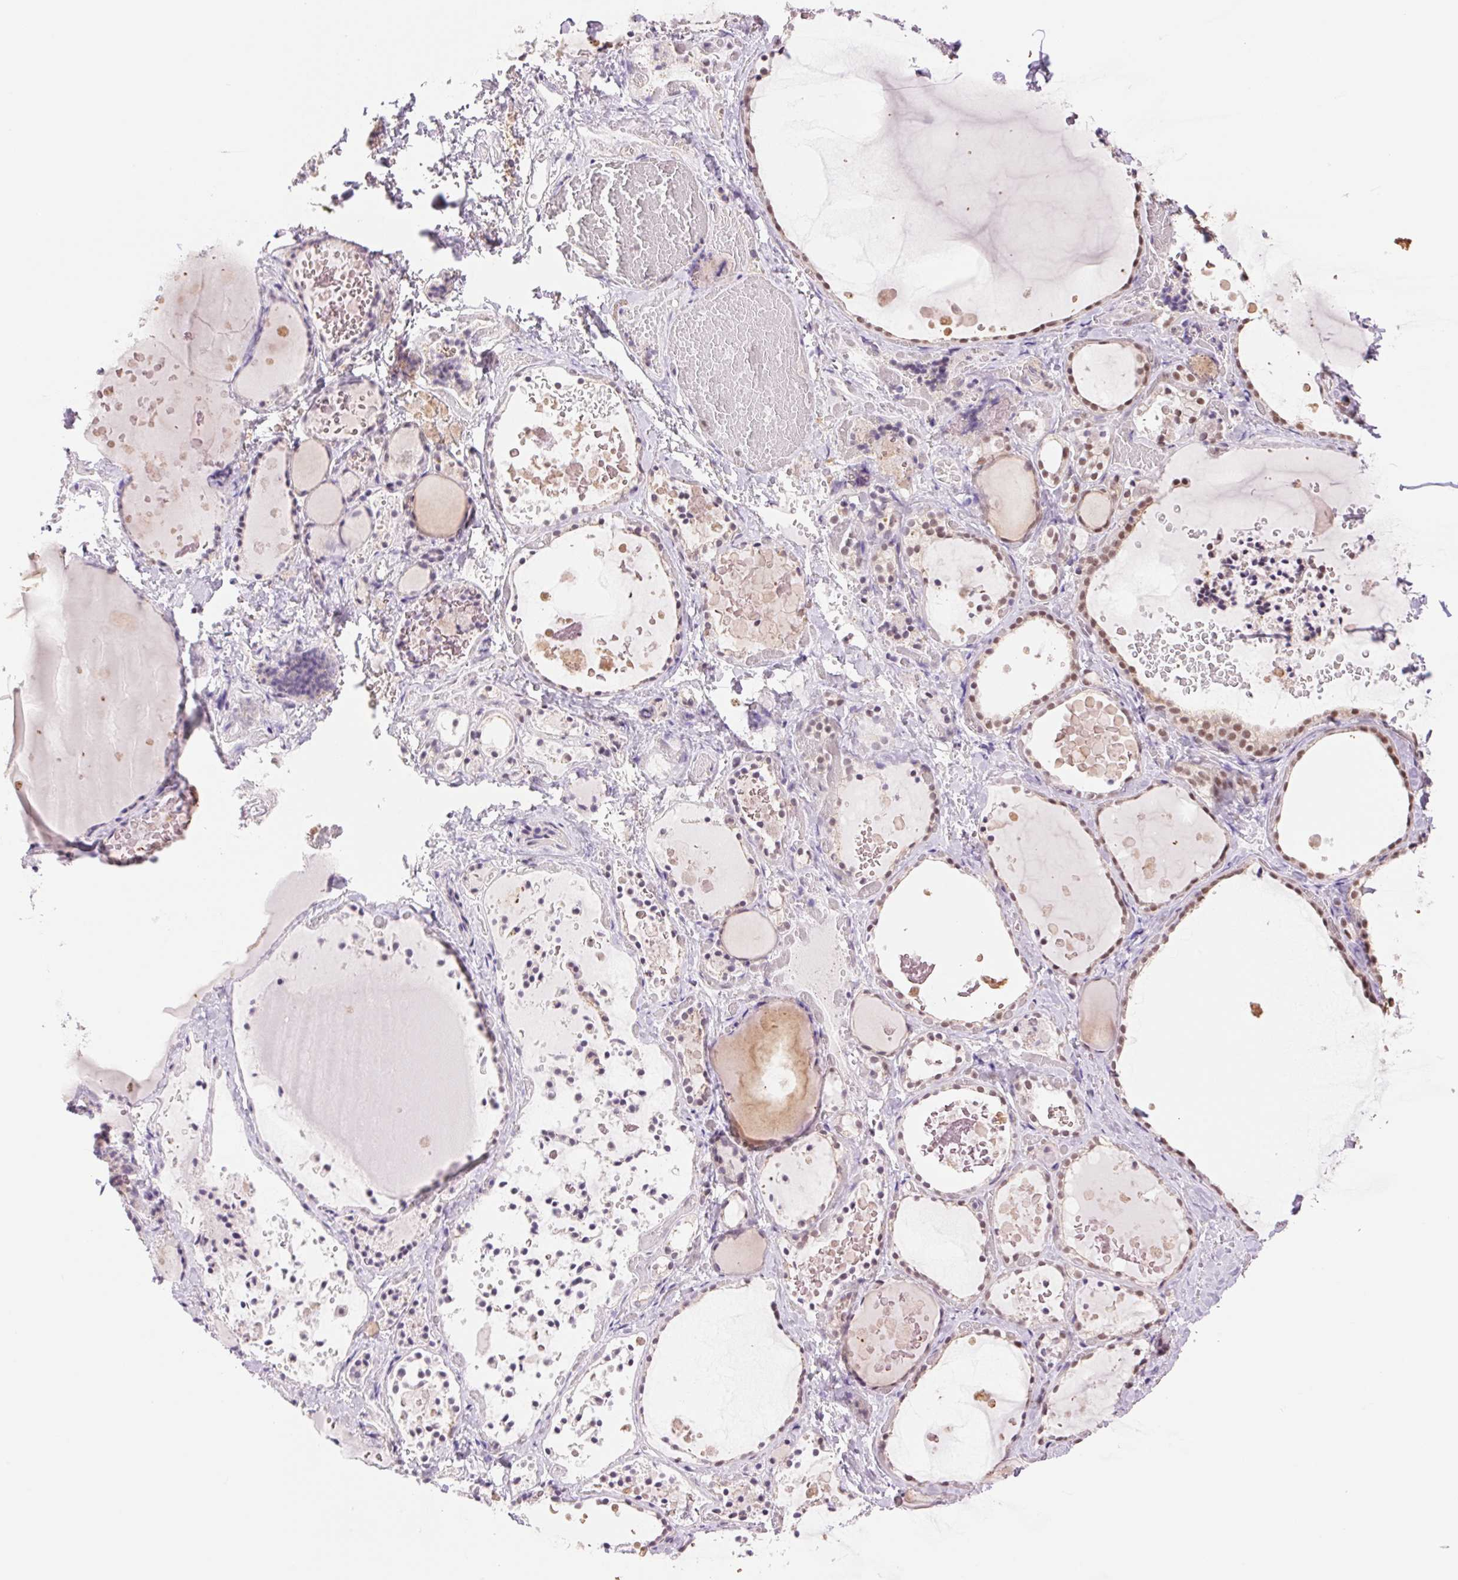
{"staining": {"intensity": "moderate", "quantity": "25%-75%", "location": "nuclear"}, "tissue": "thyroid gland", "cell_type": "Glandular cells", "image_type": "normal", "snomed": [{"axis": "morphology", "description": "Normal tissue, NOS"}, {"axis": "topography", "description": "Thyroid gland"}], "caption": "Glandular cells demonstrate medium levels of moderate nuclear expression in about 25%-75% of cells in unremarkable human thyroid gland. (DAB IHC with brightfield microscopy, high magnification).", "gene": "RPRD1B", "patient": {"sex": "female", "age": 56}}